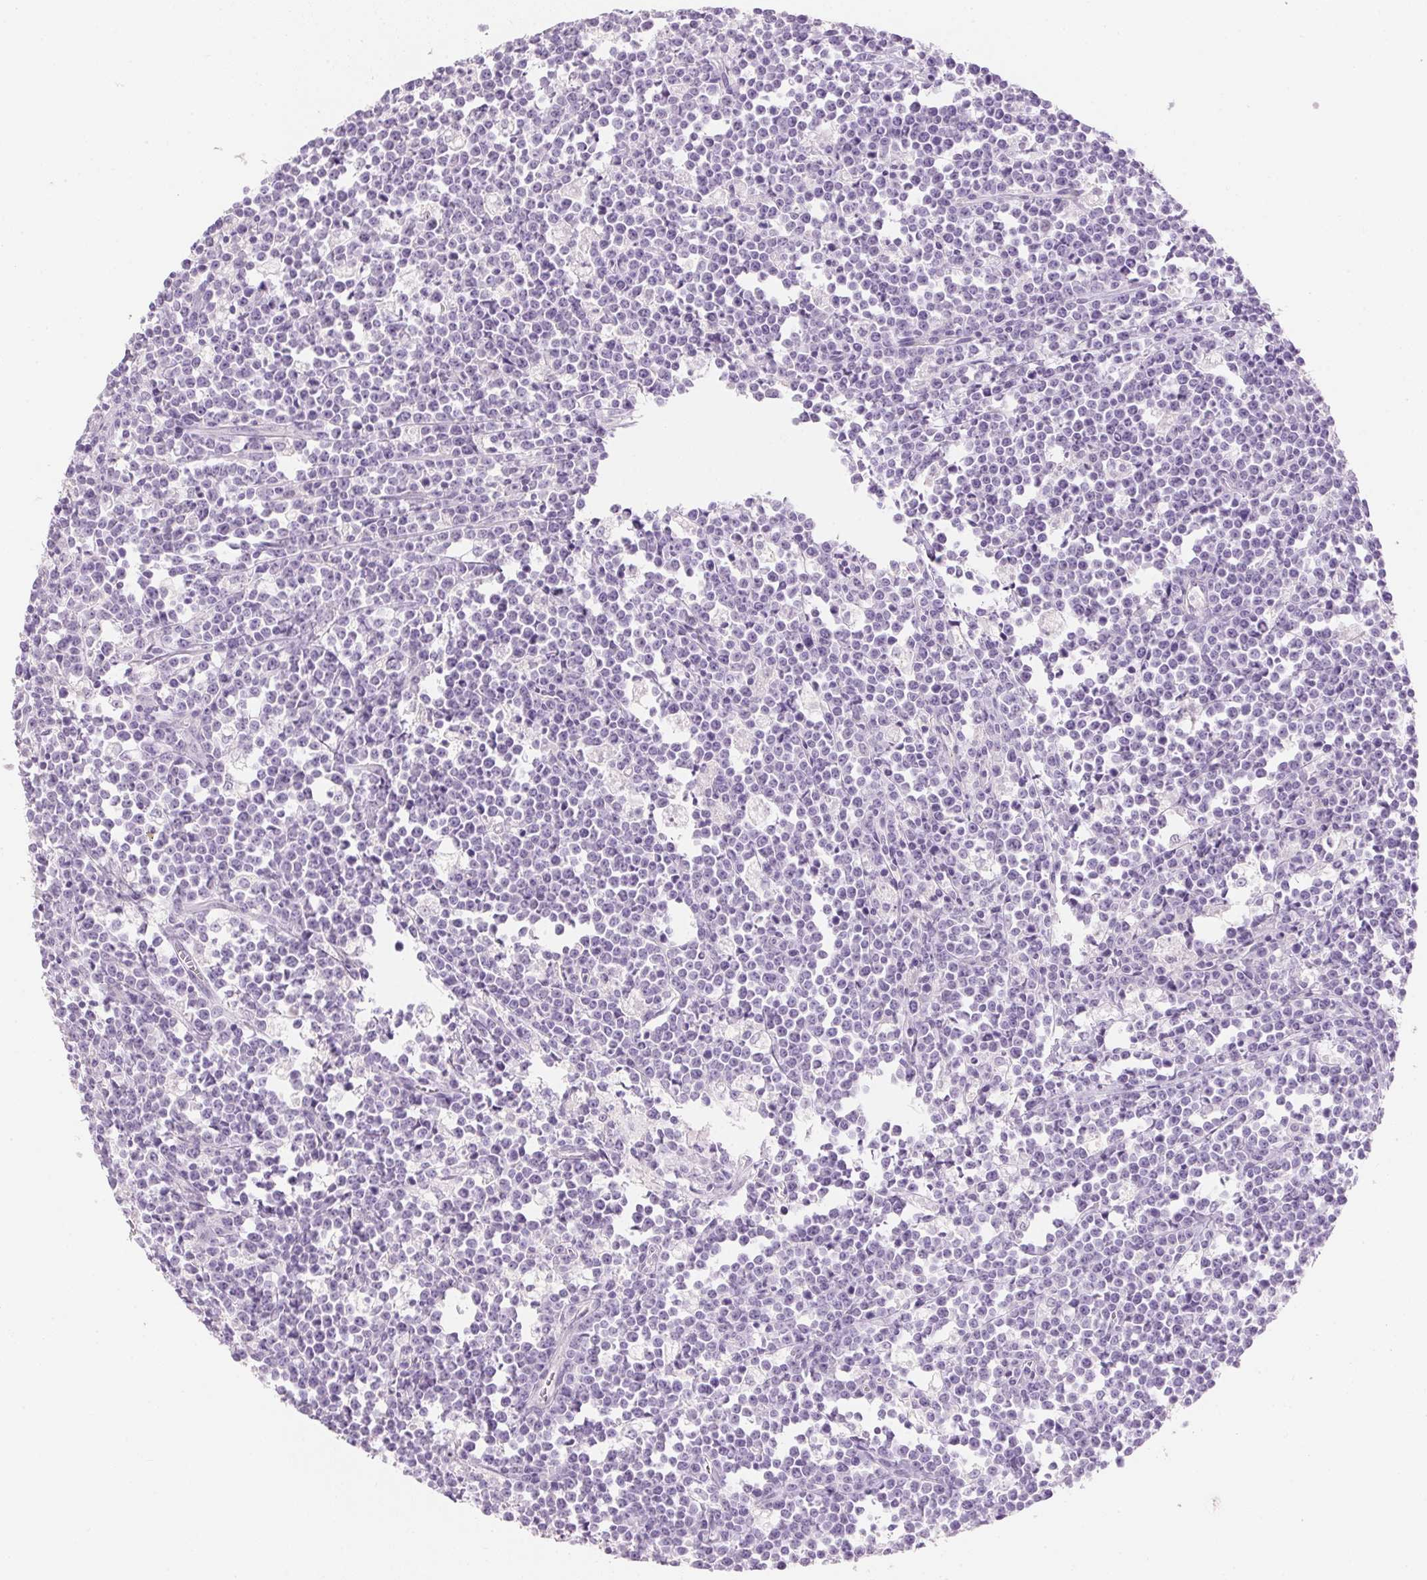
{"staining": {"intensity": "negative", "quantity": "none", "location": "none"}, "tissue": "lymphoma", "cell_type": "Tumor cells", "image_type": "cancer", "snomed": [{"axis": "morphology", "description": "Malignant lymphoma, non-Hodgkin's type, High grade"}, {"axis": "topography", "description": "Small intestine"}], "caption": "Immunohistochemistry image of human lymphoma stained for a protein (brown), which shows no positivity in tumor cells.", "gene": "KCNE2", "patient": {"sex": "female", "age": 56}}